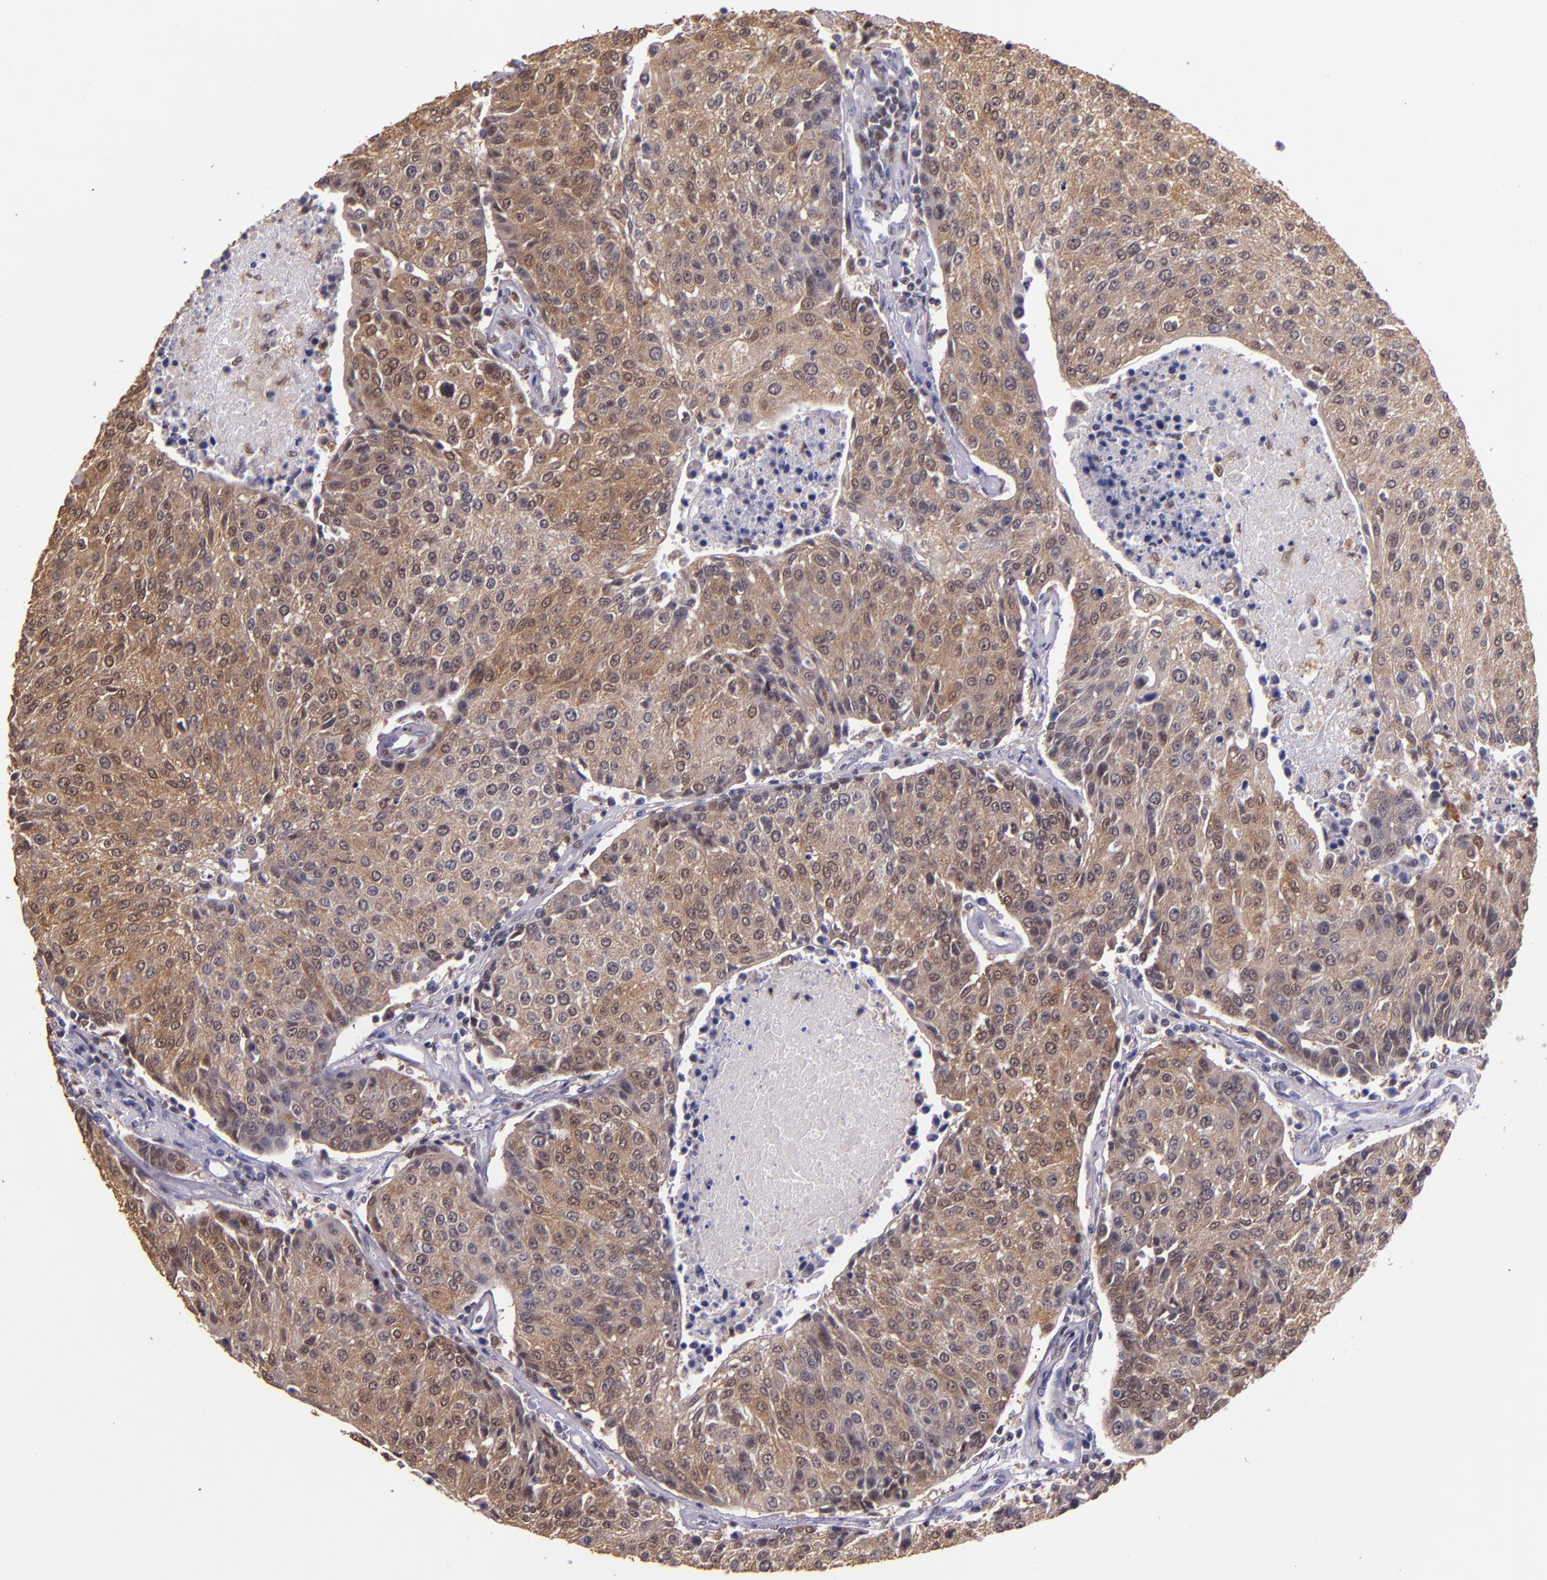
{"staining": {"intensity": "moderate", "quantity": ">75%", "location": "cytoplasmic/membranous,nuclear"}, "tissue": "urothelial cancer", "cell_type": "Tumor cells", "image_type": "cancer", "snomed": [{"axis": "morphology", "description": "Urothelial carcinoma, High grade"}, {"axis": "topography", "description": "Urinary bladder"}], "caption": "A brown stain shows moderate cytoplasmic/membranous and nuclear staining of a protein in human urothelial carcinoma (high-grade) tumor cells. The protein of interest is stained brown, and the nuclei are stained in blue (DAB (3,3'-diaminobenzidine) IHC with brightfield microscopy, high magnification).", "gene": "STAT6", "patient": {"sex": "female", "age": 85}}